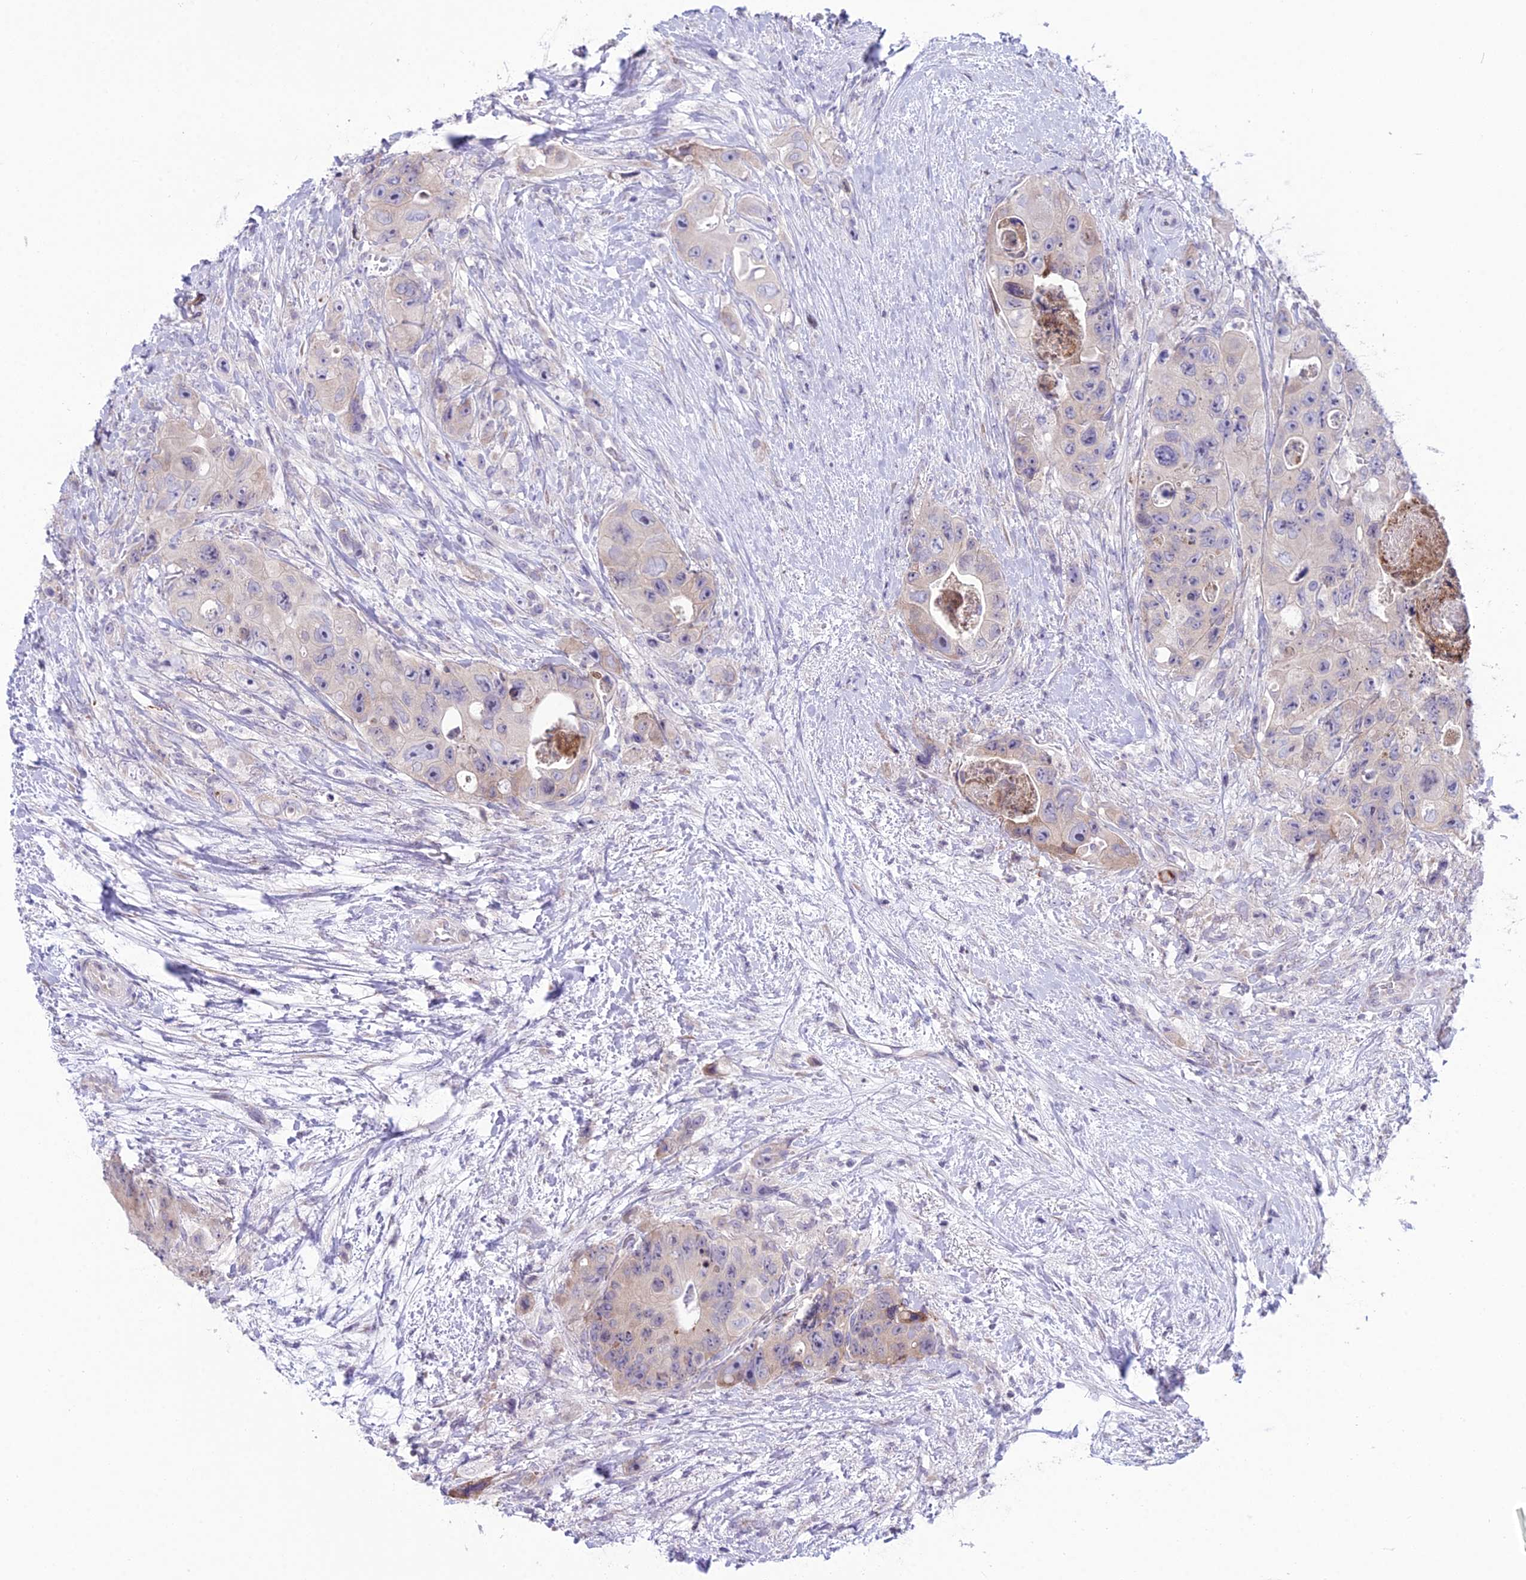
{"staining": {"intensity": "weak", "quantity": "<25%", "location": "cytoplasmic/membranous"}, "tissue": "colorectal cancer", "cell_type": "Tumor cells", "image_type": "cancer", "snomed": [{"axis": "morphology", "description": "Adenocarcinoma, NOS"}, {"axis": "topography", "description": "Colon"}], "caption": "Immunohistochemistry micrograph of neoplastic tissue: colorectal cancer stained with DAB exhibits no significant protein expression in tumor cells.", "gene": "RPS26", "patient": {"sex": "female", "age": 46}}